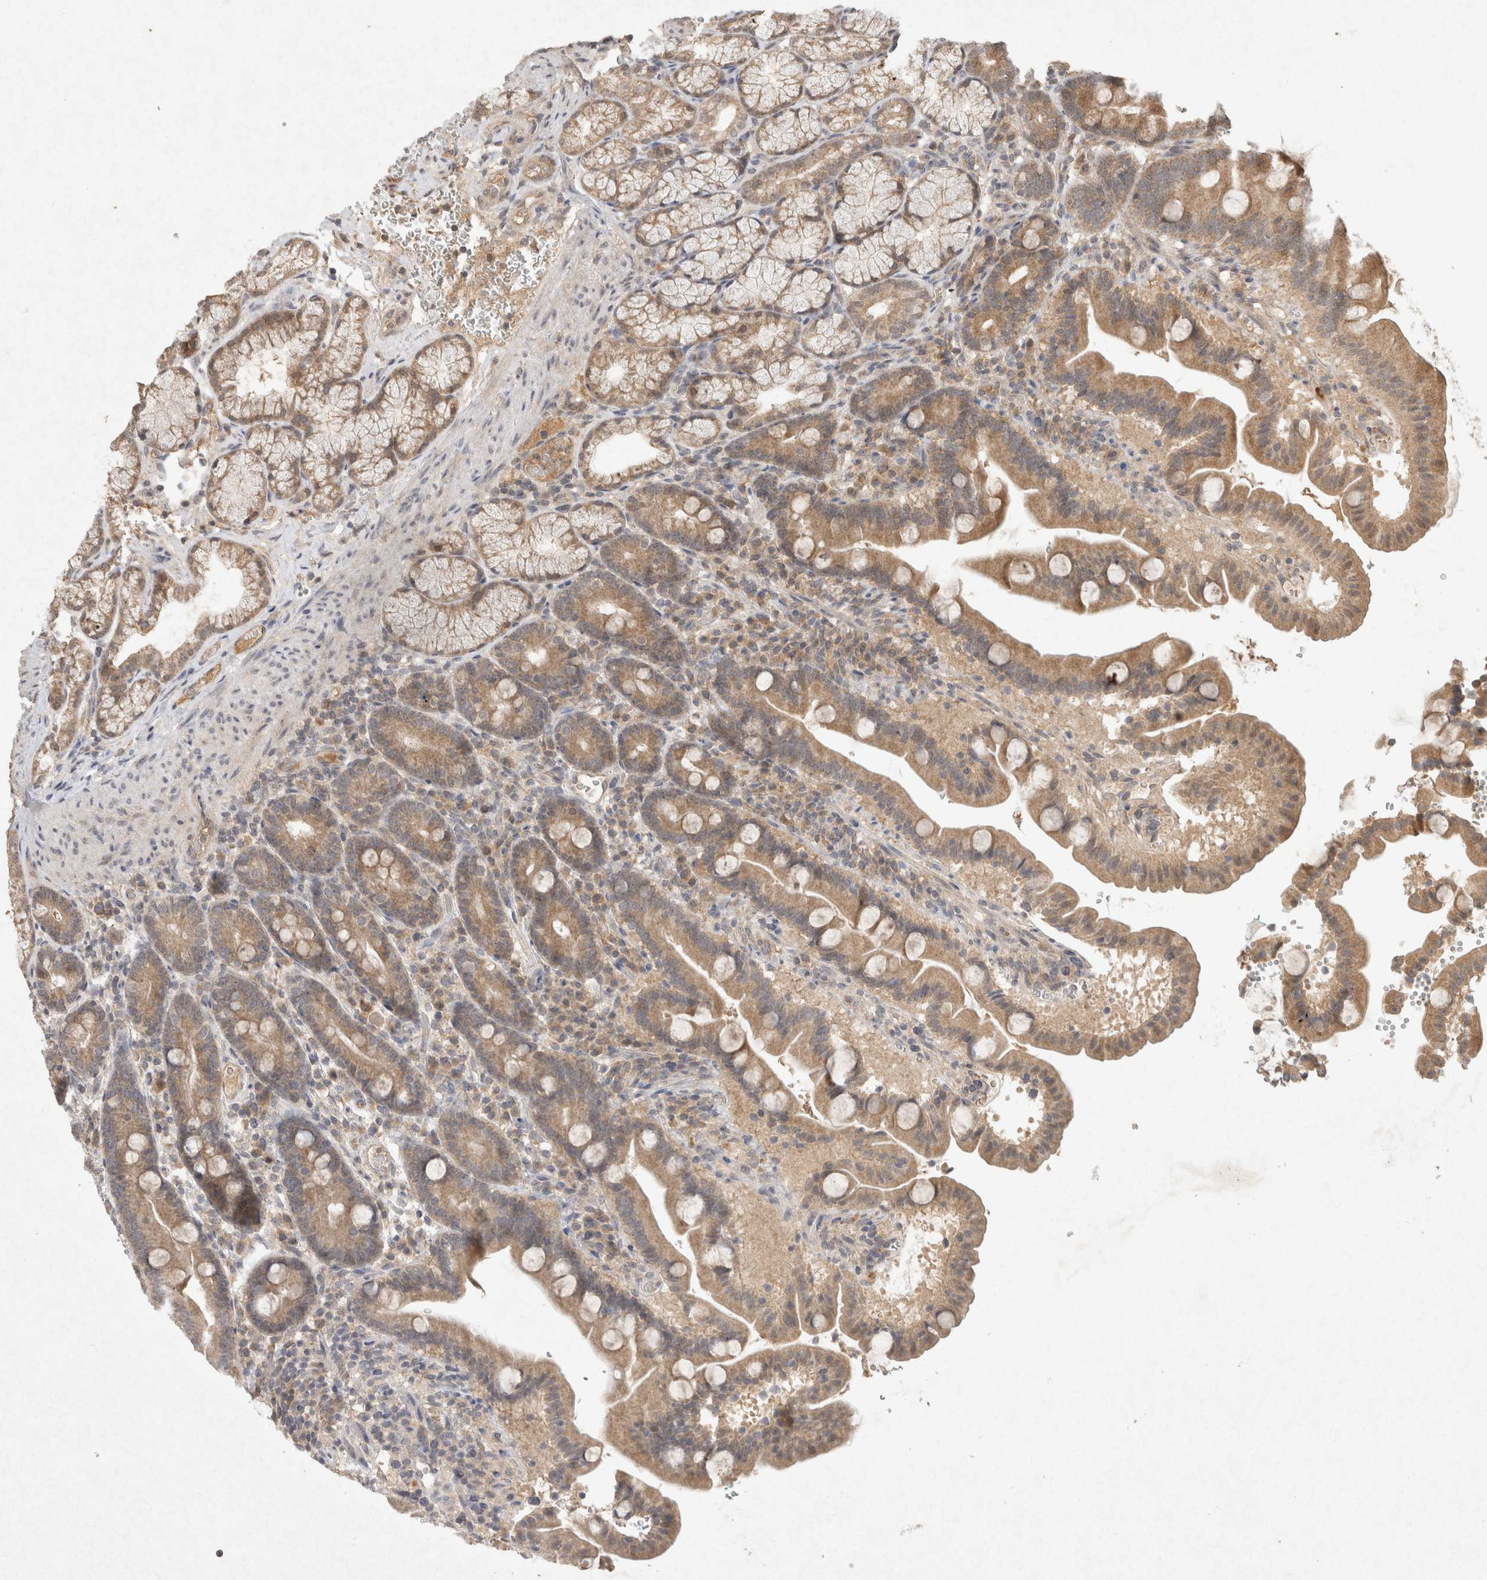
{"staining": {"intensity": "moderate", "quantity": ">75%", "location": "cytoplasmic/membranous"}, "tissue": "duodenum", "cell_type": "Glandular cells", "image_type": "normal", "snomed": [{"axis": "morphology", "description": "Normal tissue, NOS"}, {"axis": "topography", "description": "Duodenum"}], "caption": "The micrograph demonstrates staining of normal duodenum, revealing moderate cytoplasmic/membranous protein staining (brown color) within glandular cells. The staining is performed using DAB (3,3'-diaminobenzidine) brown chromogen to label protein expression. The nuclei are counter-stained blue using hematoxylin.", "gene": "LOXL2", "patient": {"sex": "male", "age": 54}}